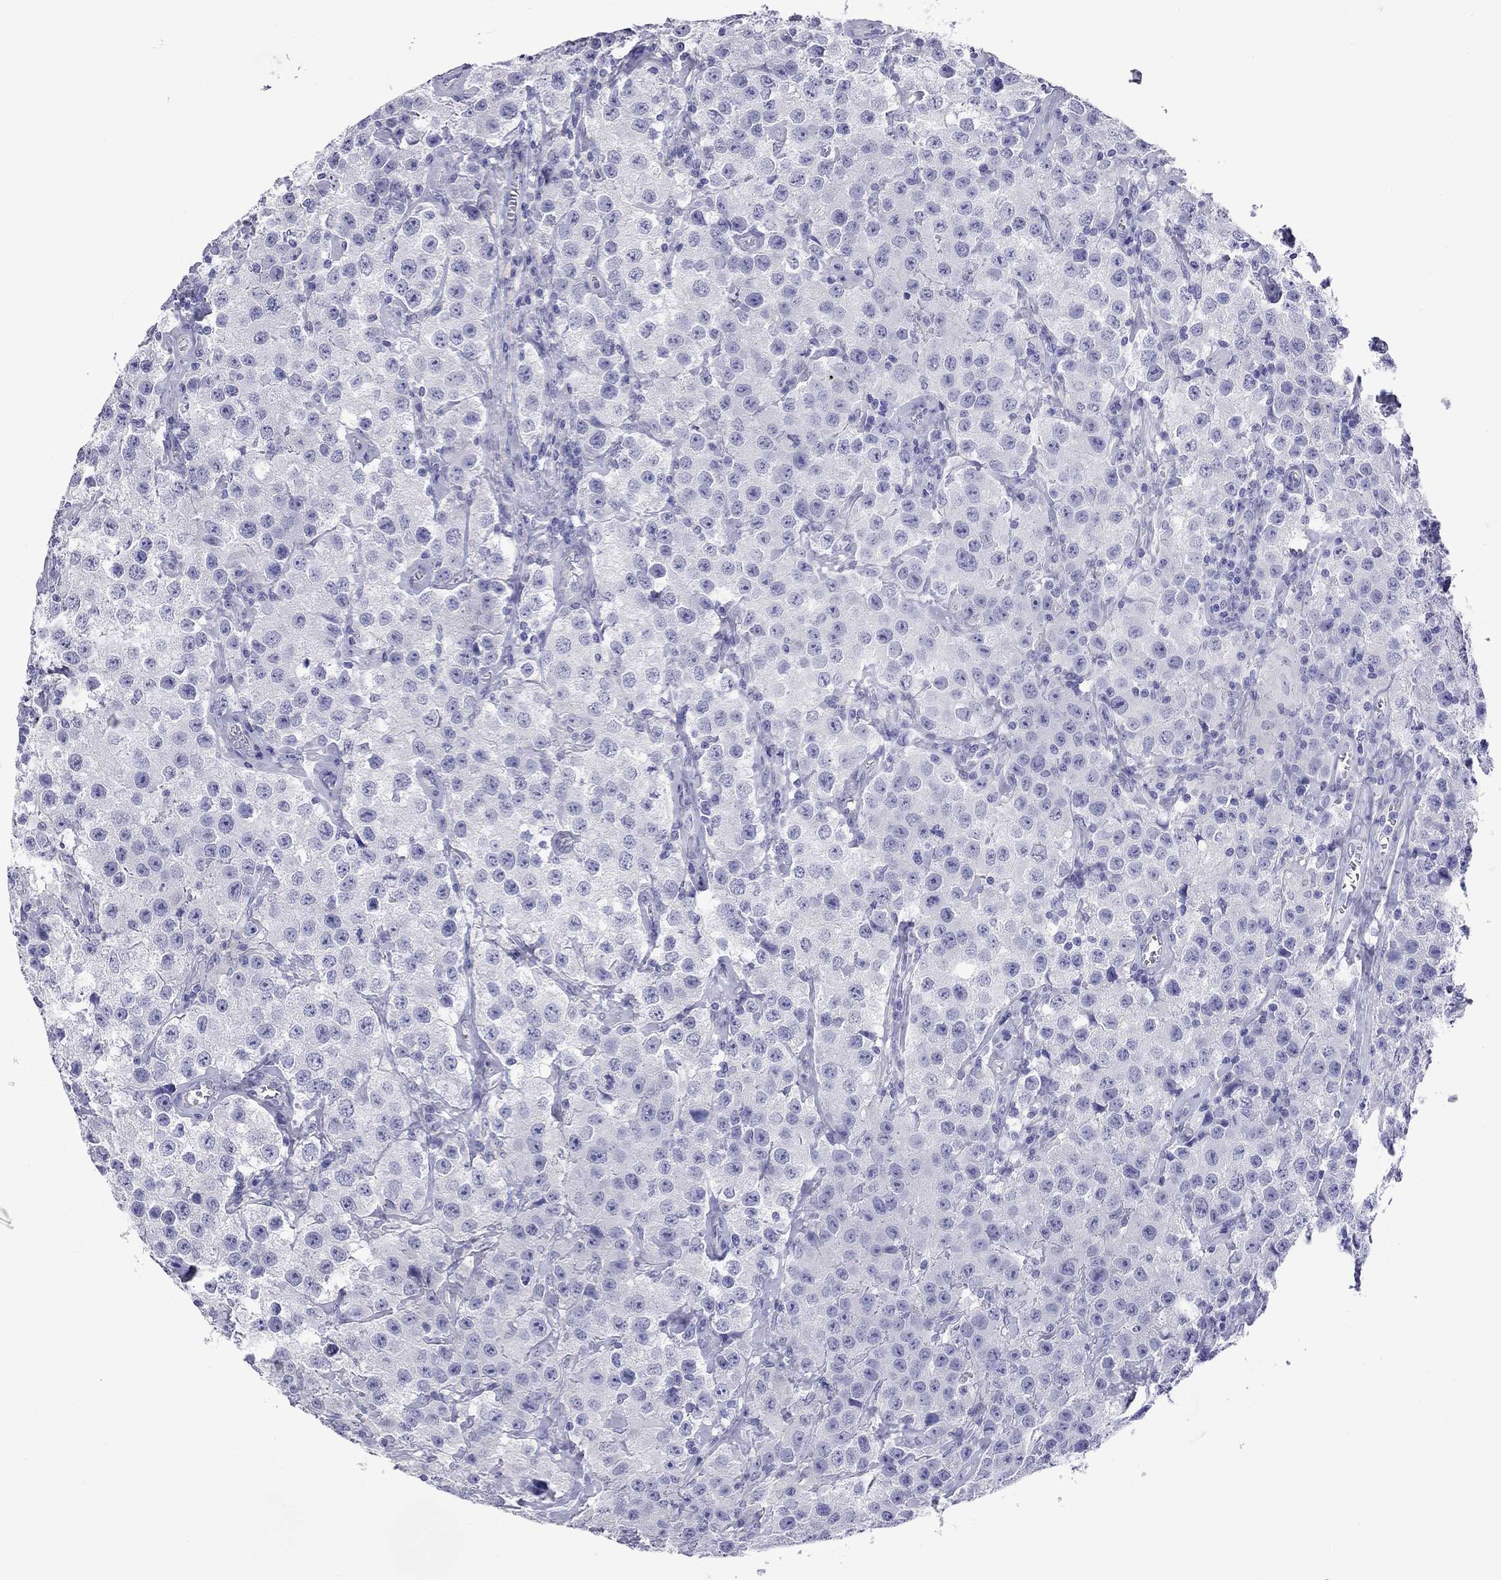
{"staining": {"intensity": "negative", "quantity": "none", "location": "none"}, "tissue": "testis cancer", "cell_type": "Tumor cells", "image_type": "cancer", "snomed": [{"axis": "morphology", "description": "Seminoma, NOS"}, {"axis": "topography", "description": "Testis"}], "caption": "Immunohistochemical staining of testis seminoma reveals no significant expression in tumor cells.", "gene": "KIAA2012", "patient": {"sex": "male", "age": 52}}